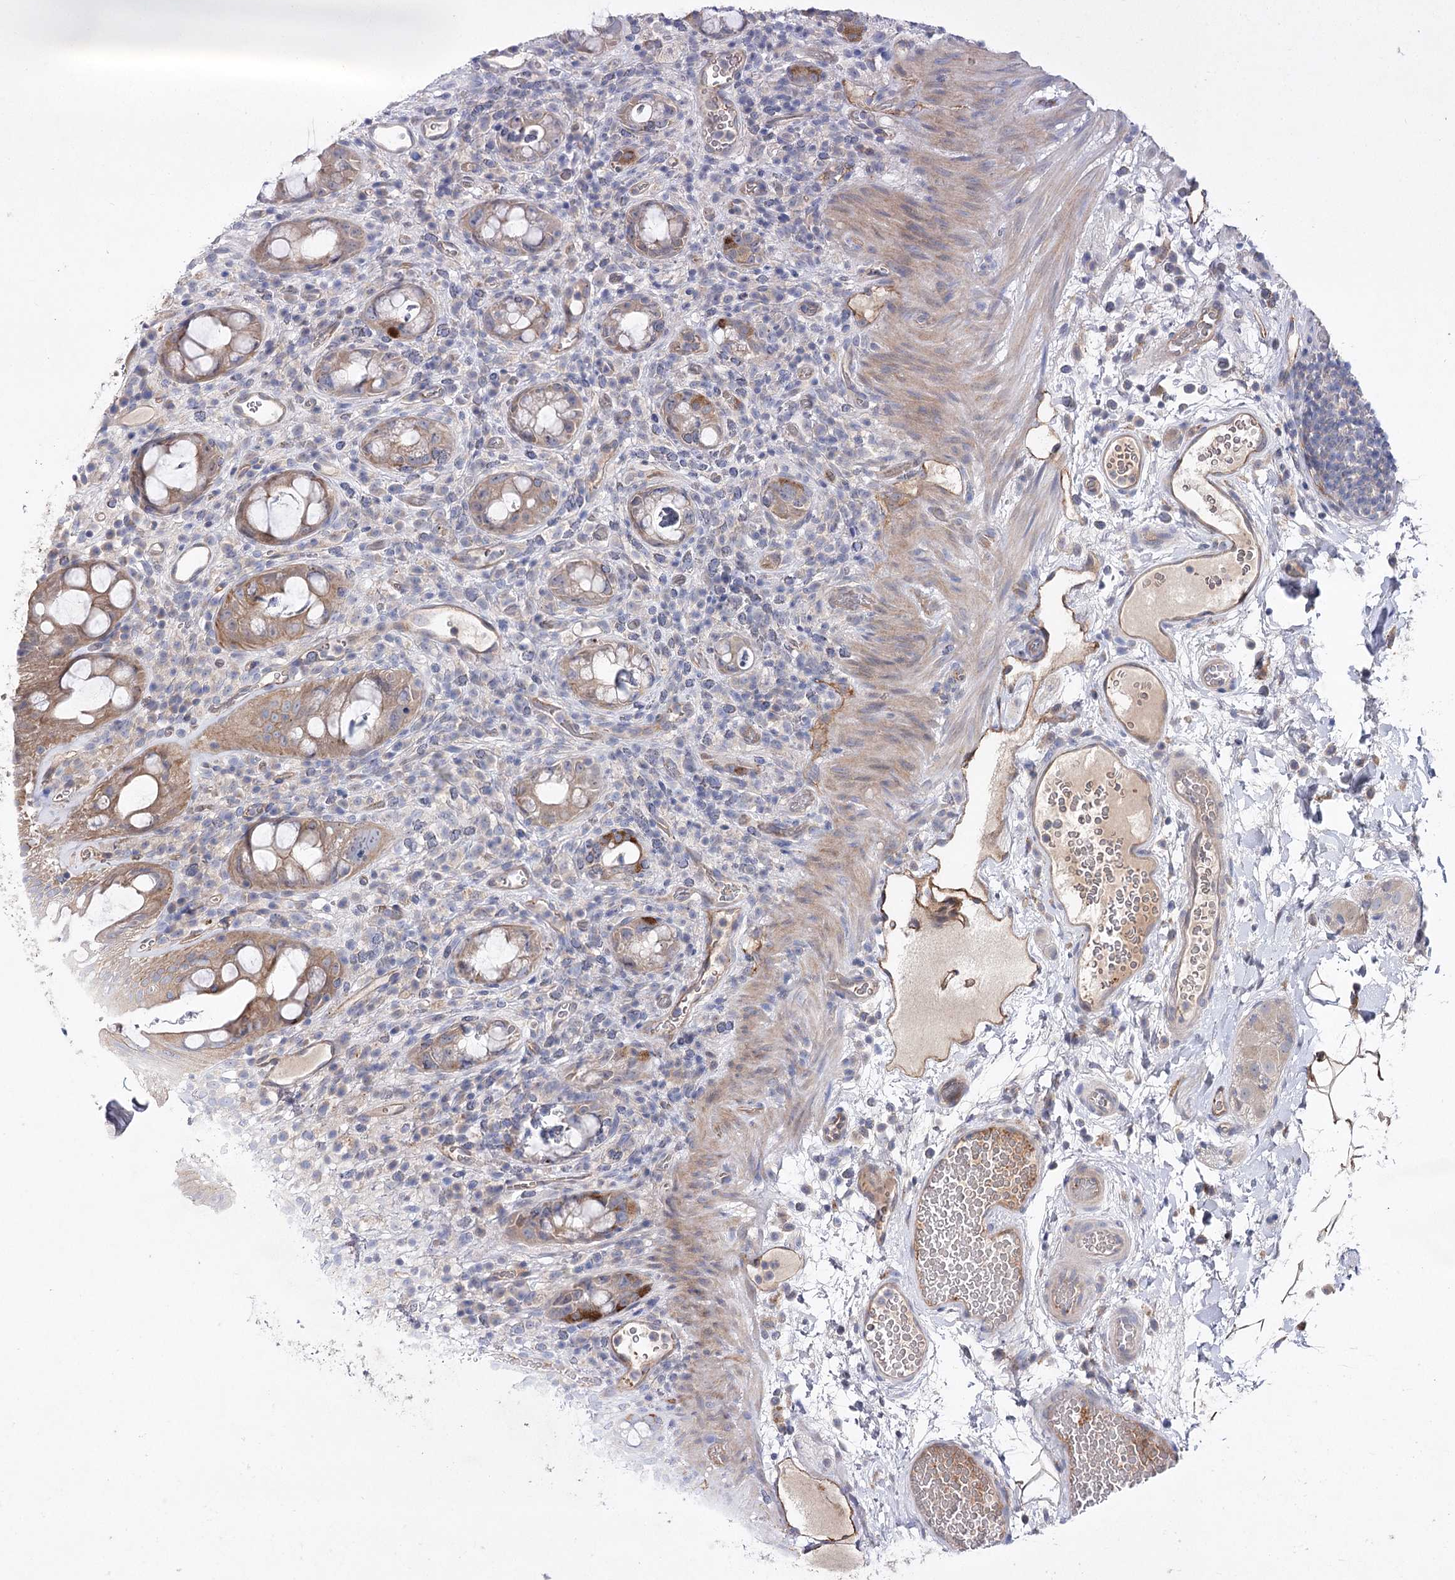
{"staining": {"intensity": "moderate", "quantity": ">75%", "location": "cytoplasmic/membranous"}, "tissue": "rectum", "cell_type": "Glandular cells", "image_type": "normal", "snomed": [{"axis": "morphology", "description": "Normal tissue, NOS"}, {"axis": "topography", "description": "Rectum"}], "caption": "Immunohistochemical staining of normal rectum reveals moderate cytoplasmic/membranous protein positivity in approximately >75% of glandular cells.", "gene": "LRRC14B", "patient": {"sex": "female", "age": 57}}